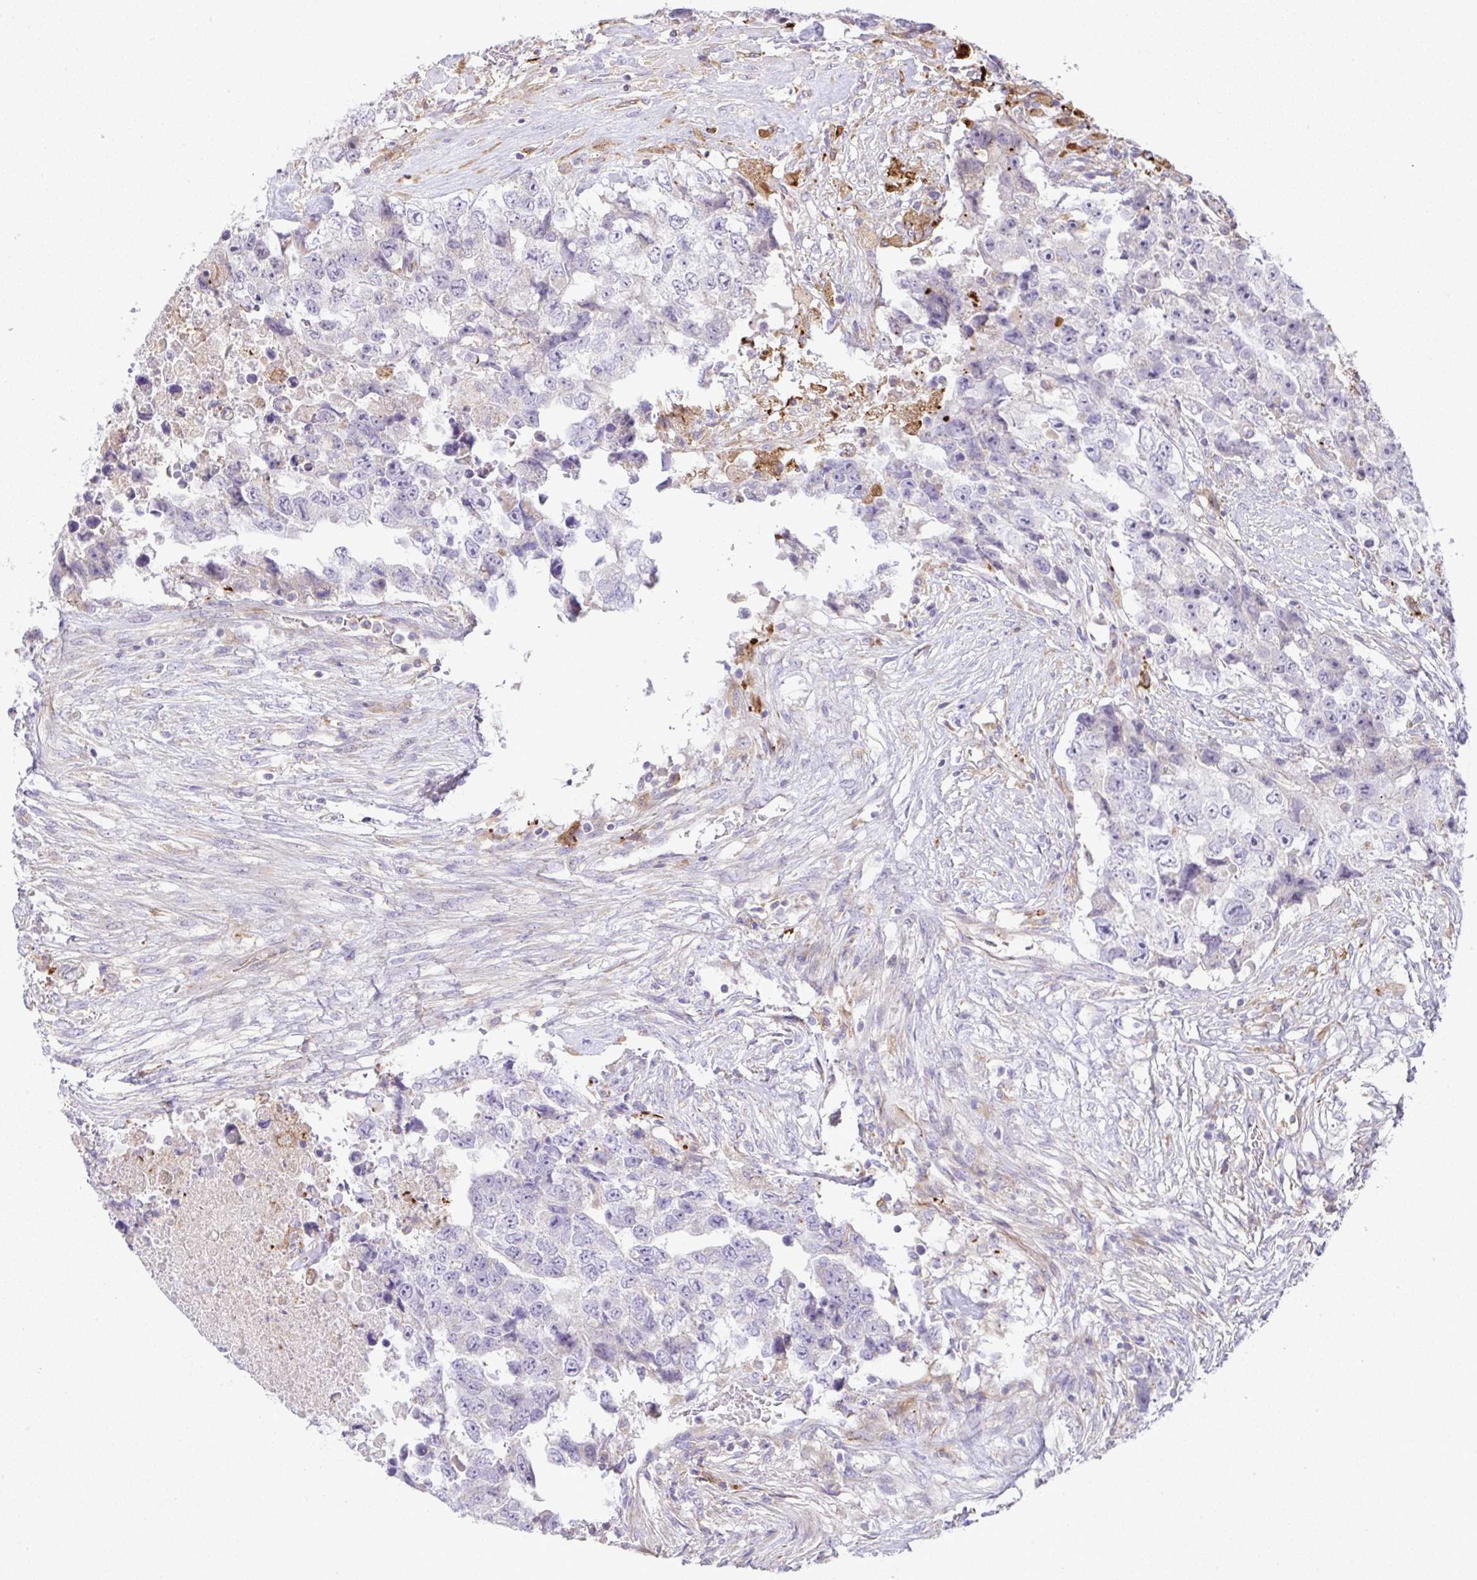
{"staining": {"intensity": "negative", "quantity": "none", "location": "none"}, "tissue": "testis cancer", "cell_type": "Tumor cells", "image_type": "cancer", "snomed": [{"axis": "morphology", "description": "Carcinoma, Embryonal, NOS"}, {"axis": "topography", "description": "Testis"}], "caption": "This micrograph is of embryonal carcinoma (testis) stained with immunohistochemistry to label a protein in brown with the nuclei are counter-stained blue. There is no expression in tumor cells.", "gene": "GRID2", "patient": {"sex": "male", "age": 24}}